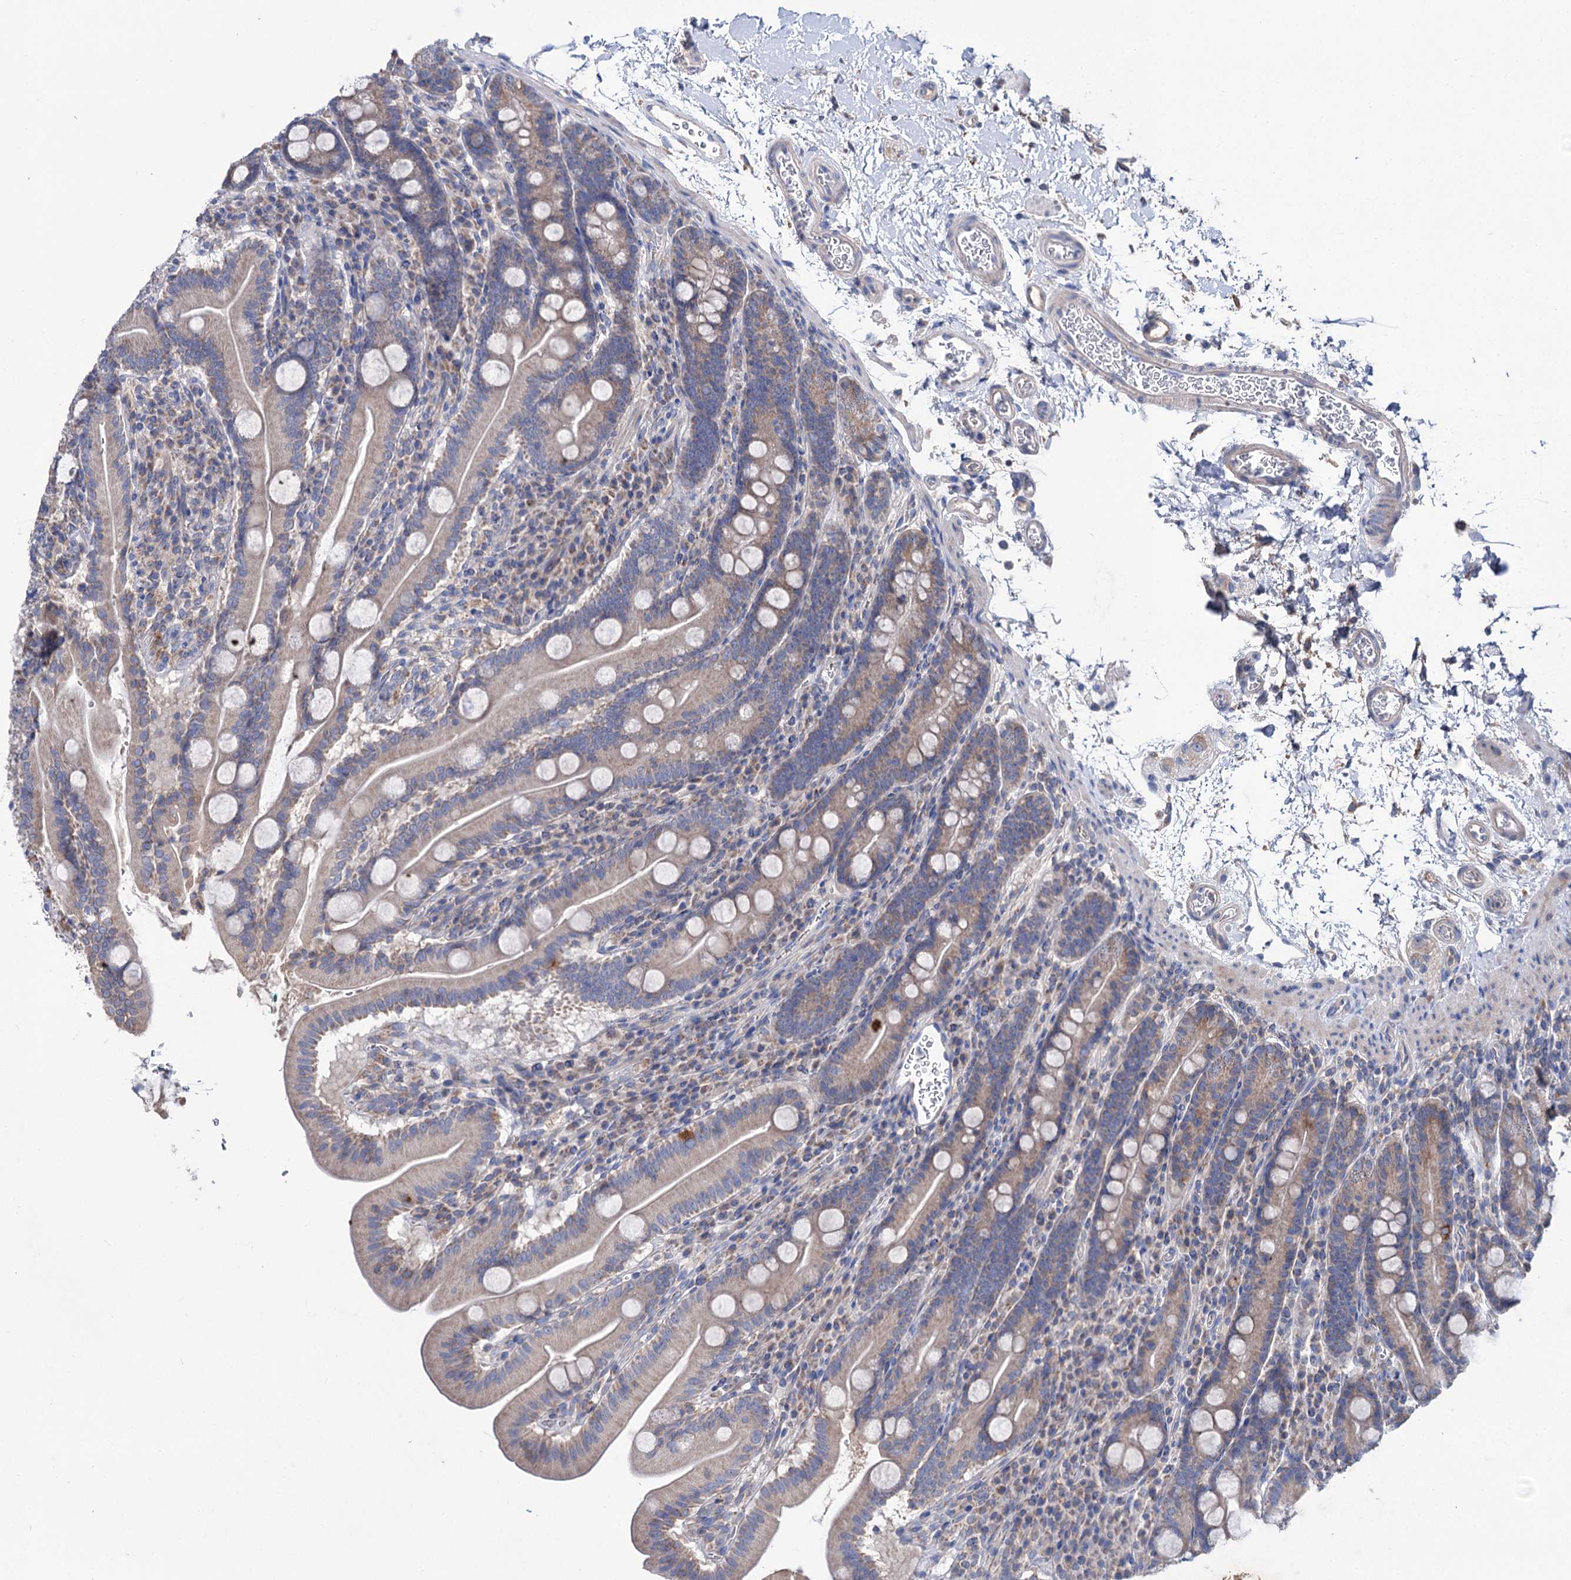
{"staining": {"intensity": "weak", "quantity": "25%-75%", "location": "cytoplasmic/membranous"}, "tissue": "duodenum", "cell_type": "Glandular cells", "image_type": "normal", "snomed": [{"axis": "morphology", "description": "Normal tissue, NOS"}, {"axis": "topography", "description": "Duodenum"}], "caption": "A low amount of weak cytoplasmic/membranous positivity is appreciated in approximately 25%-75% of glandular cells in normal duodenum.", "gene": "CLPB", "patient": {"sex": "male", "age": 35}}